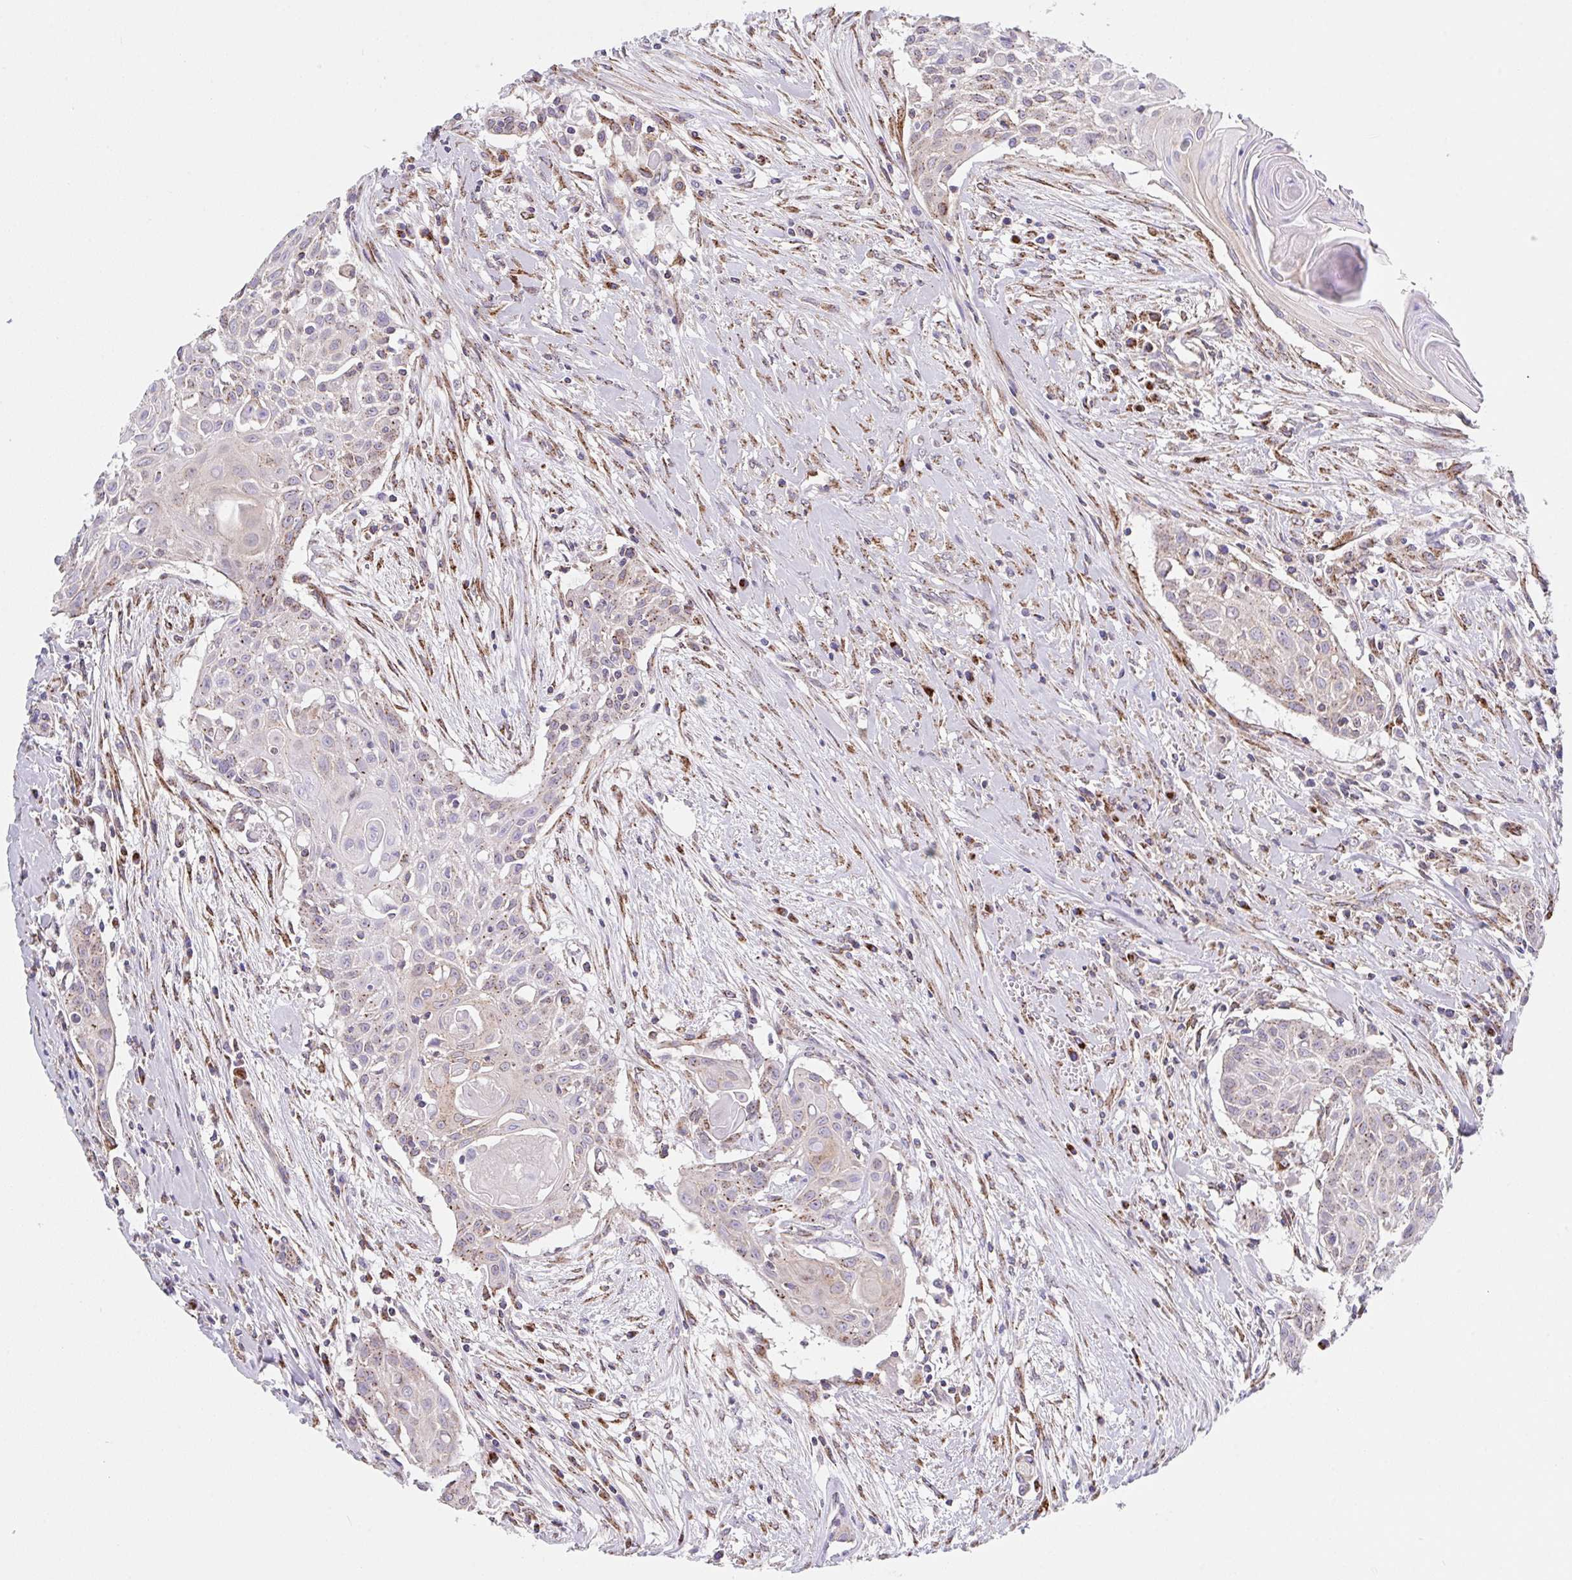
{"staining": {"intensity": "weak", "quantity": "25%-75%", "location": "cytoplasmic/membranous"}, "tissue": "head and neck cancer", "cell_type": "Tumor cells", "image_type": "cancer", "snomed": [{"axis": "morphology", "description": "Squamous cell carcinoma, NOS"}, {"axis": "topography", "description": "Lymph node"}, {"axis": "topography", "description": "Salivary gland"}, {"axis": "topography", "description": "Head-Neck"}], "caption": "A high-resolution micrograph shows immunohistochemistry staining of head and neck cancer, which shows weak cytoplasmic/membranous staining in approximately 25%-75% of tumor cells.", "gene": "PROSER3", "patient": {"sex": "female", "age": 74}}